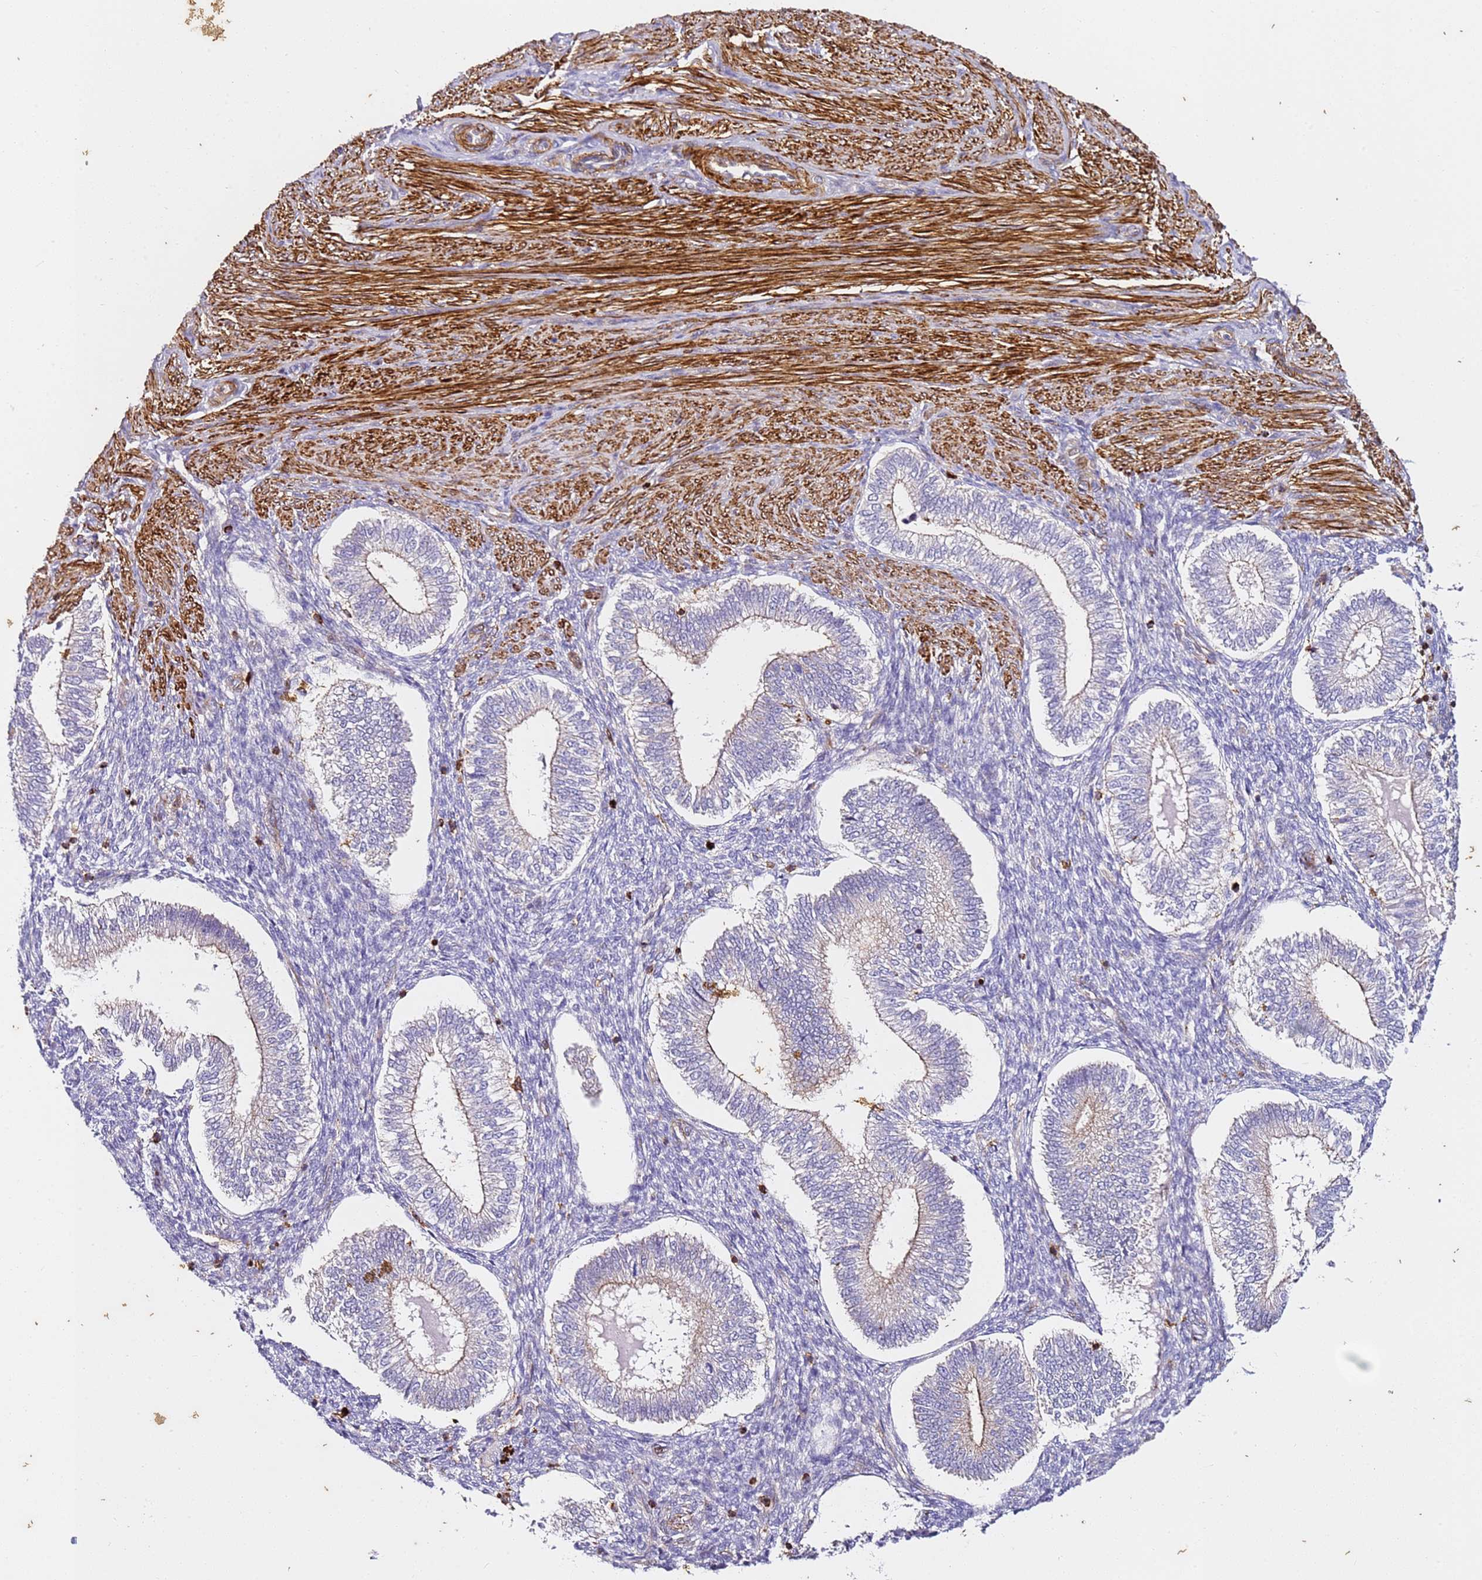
{"staining": {"intensity": "negative", "quantity": "none", "location": "none"}, "tissue": "endometrium", "cell_type": "Cells in endometrial stroma", "image_type": "normal", "snomed": [{"axis": "morphology", "description": "Normal tissue, NOS"}, {"axis": "topography", "description": "Endometrium"}], "caption": "The photomicrograph exhibits no significant expression in cells in endometrial stroma of endometrium. (Brightfield microscopy of DAB immunohistochemistry at high magnification).", "gene": "ZNF671", "patient": {"sex": "female", "age": 25}}